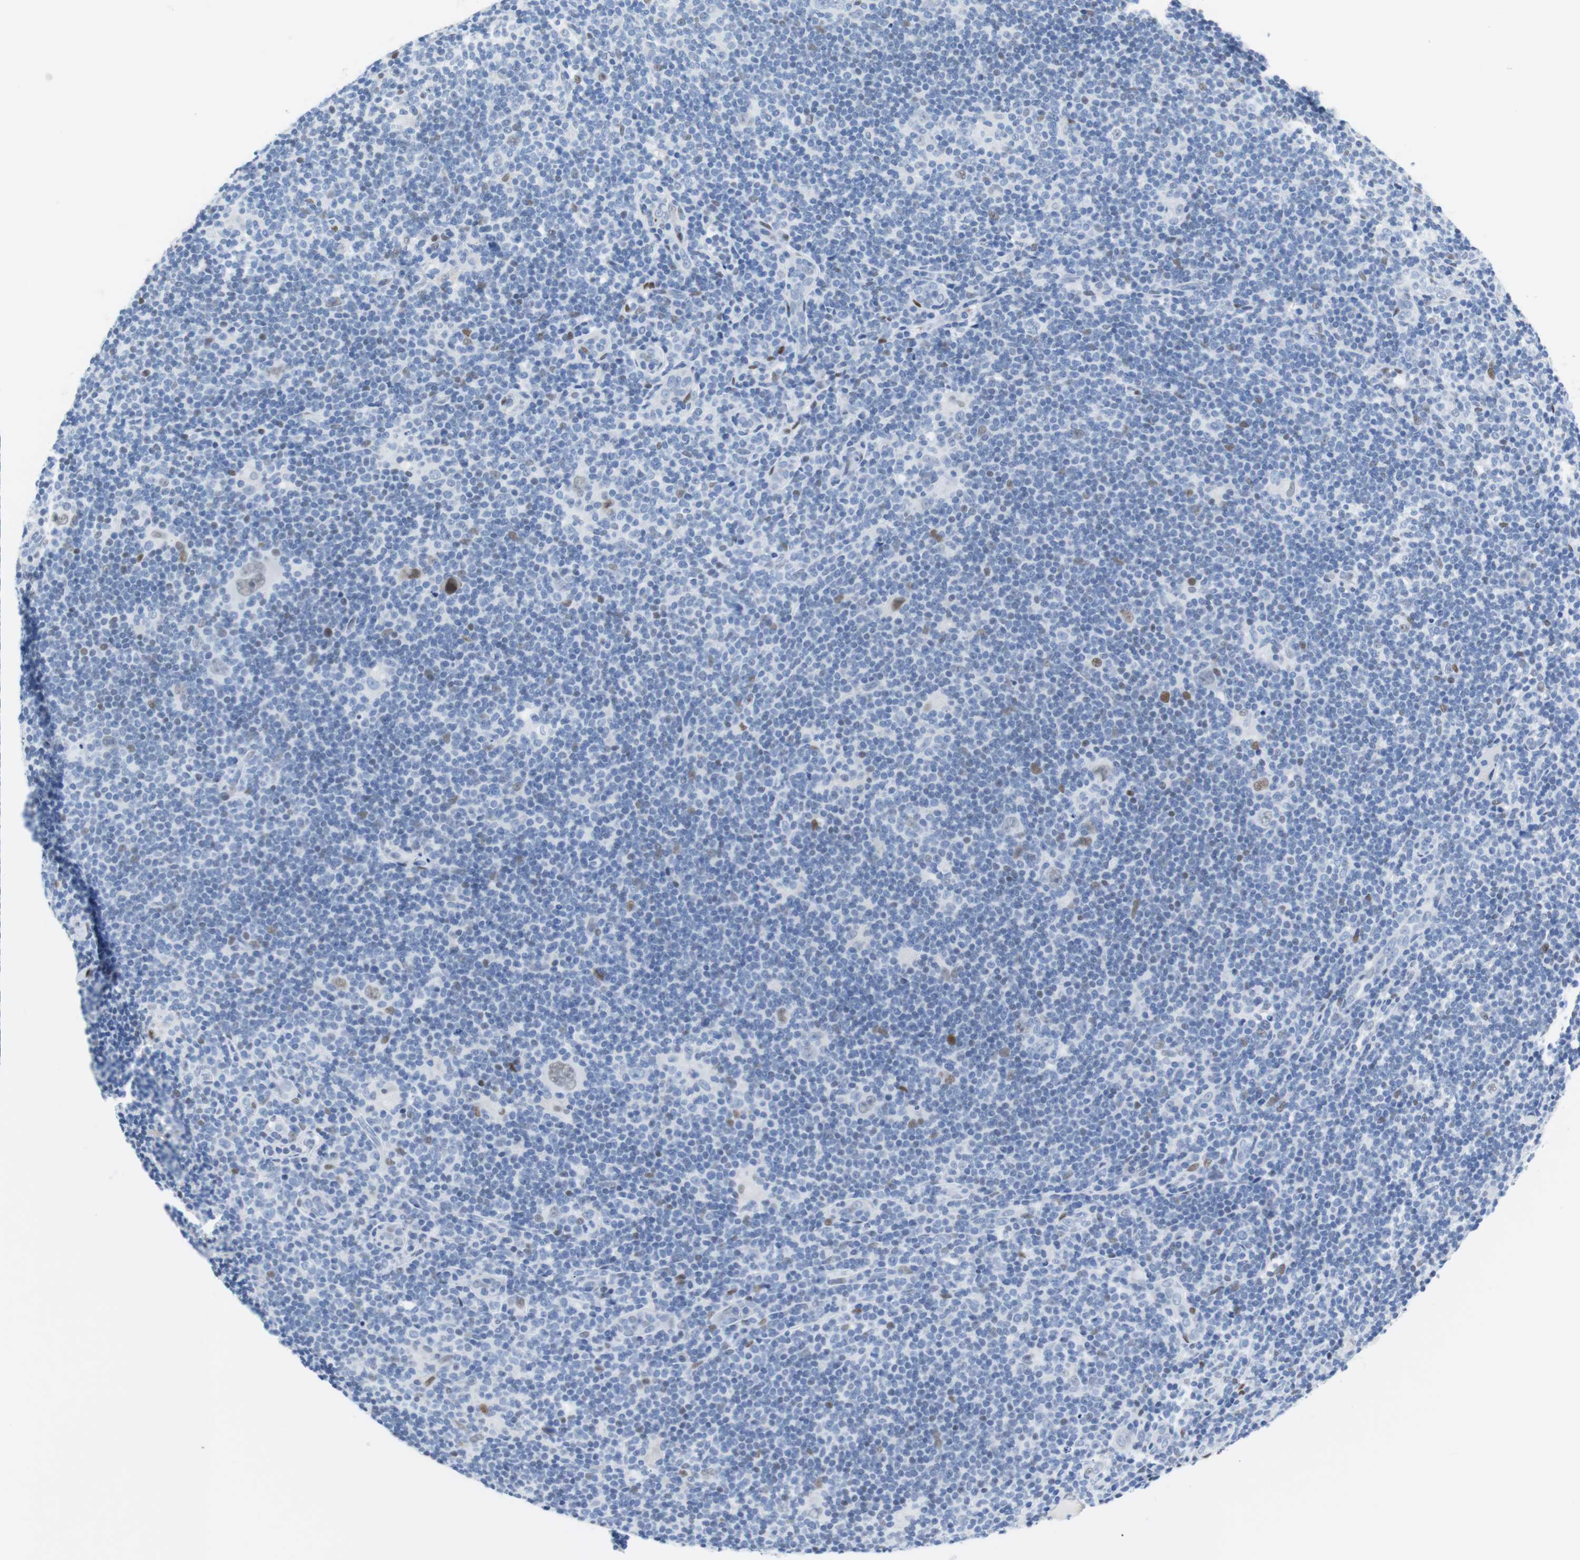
{"staining": {"intensity": "weak", "quantity": "25%-75%", "location": "nuclear"}, "tissue": "lymphoma", "cell_type": "Tumor cells", "image_type": "cancer", "snomed": [{"axis": "morphology", "description": "Hodgkin's disease, NOS"}, {"axis": "topography", "description": "Lymph node"}], "caption": "Immunohistochemical staining of lymphoma displays weak nuclear protein expression in approximately 25%-75% of tumor cells.", "gene": "JUN", "patient": {"sex": "female", "age": 57}}